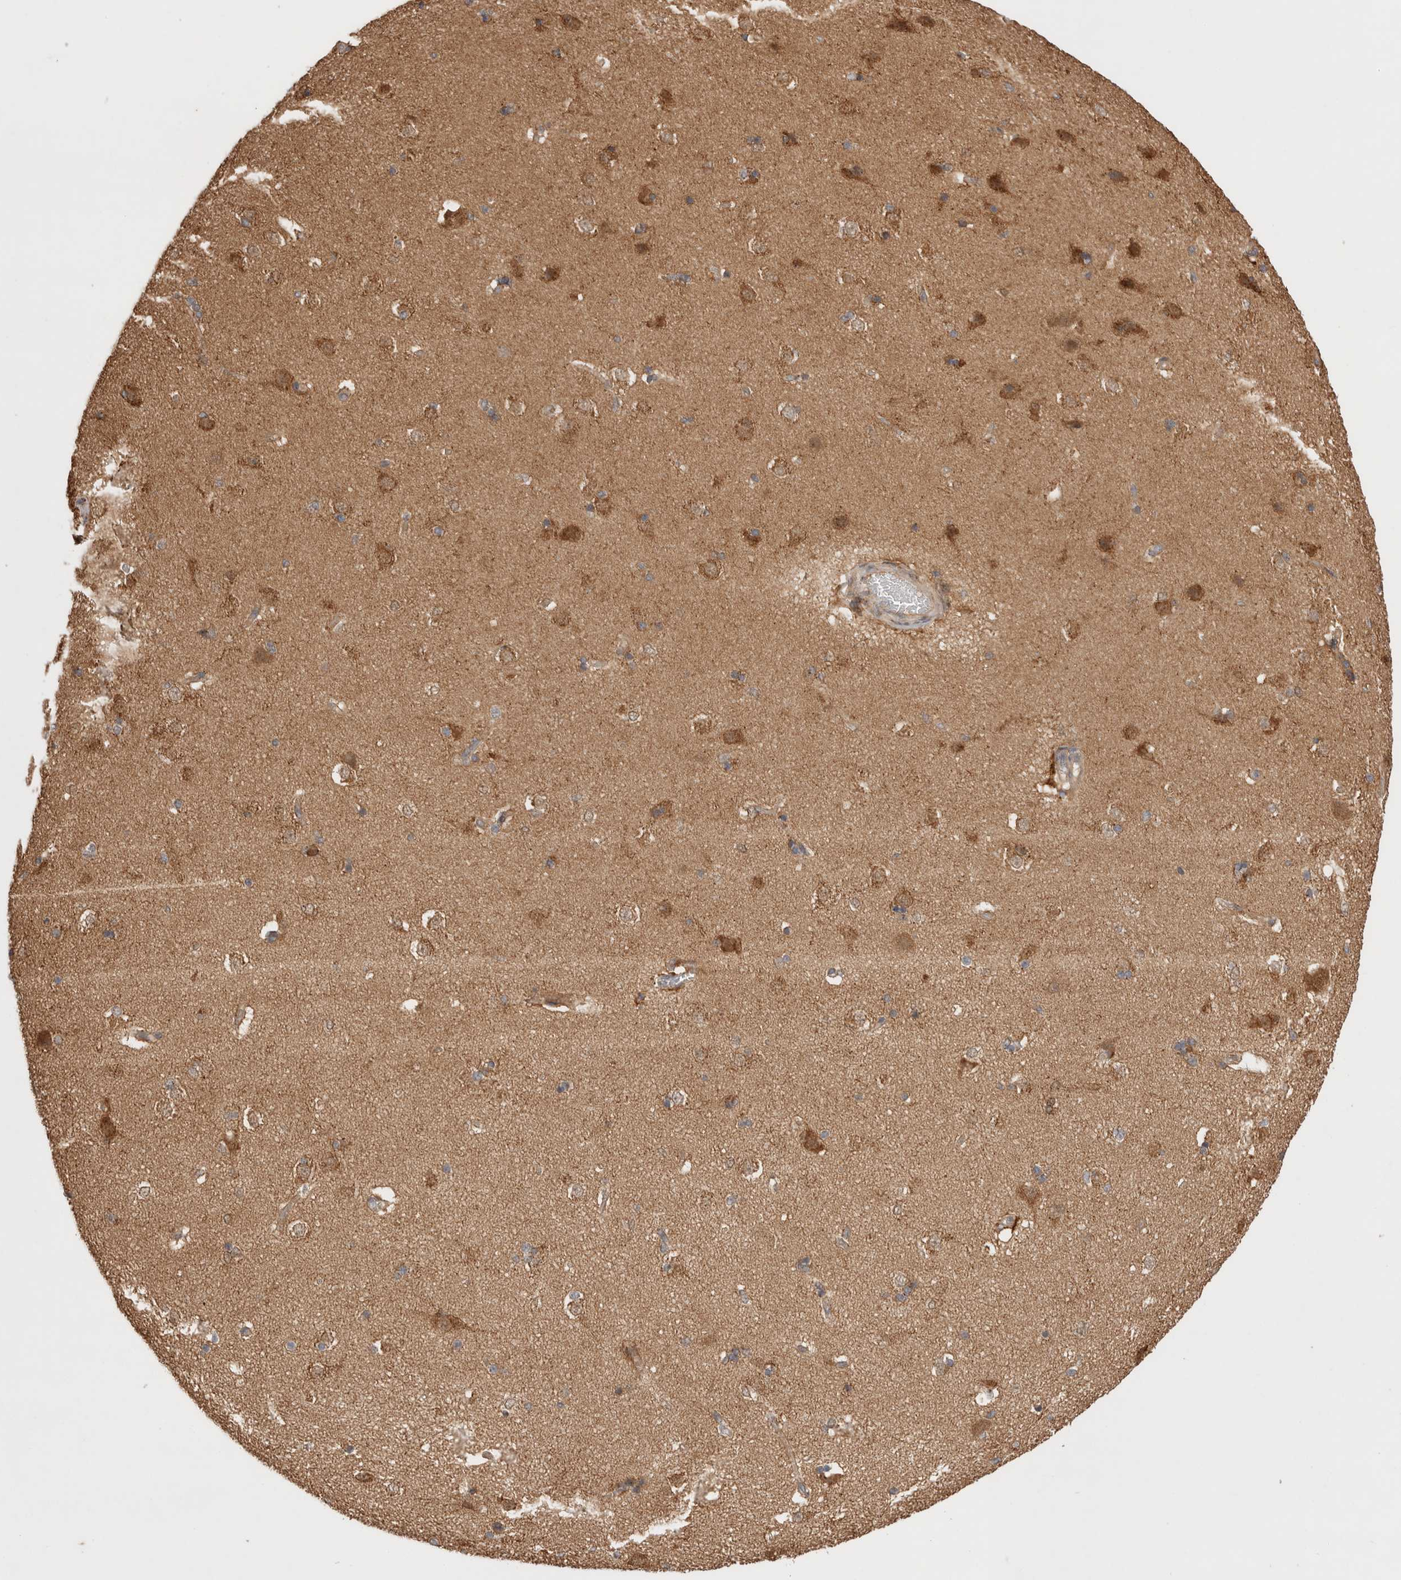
{"staining": {"intensity": "moderate", "quantity": "25%-75%", "location": "cytoplasmic/membranous"}, "tissue": "caudate", "cell_type": "Glial cells", "image_type": "normal", "snomed": [{"axis": "morphology", "description": "Normal tissue, NOS"}, {"axis": "topography", "description": "Lateral ventricle wall"}], "caption": "A high-resolution histopathology image shows immunohistochemistry (IHC) staining of normal caudate, which displays moderate cytoplasmic/membranous expression in about 25%-75% of glial cells.", "gene": "VPS28", "patient": {"sex": "female", "age": 19}}